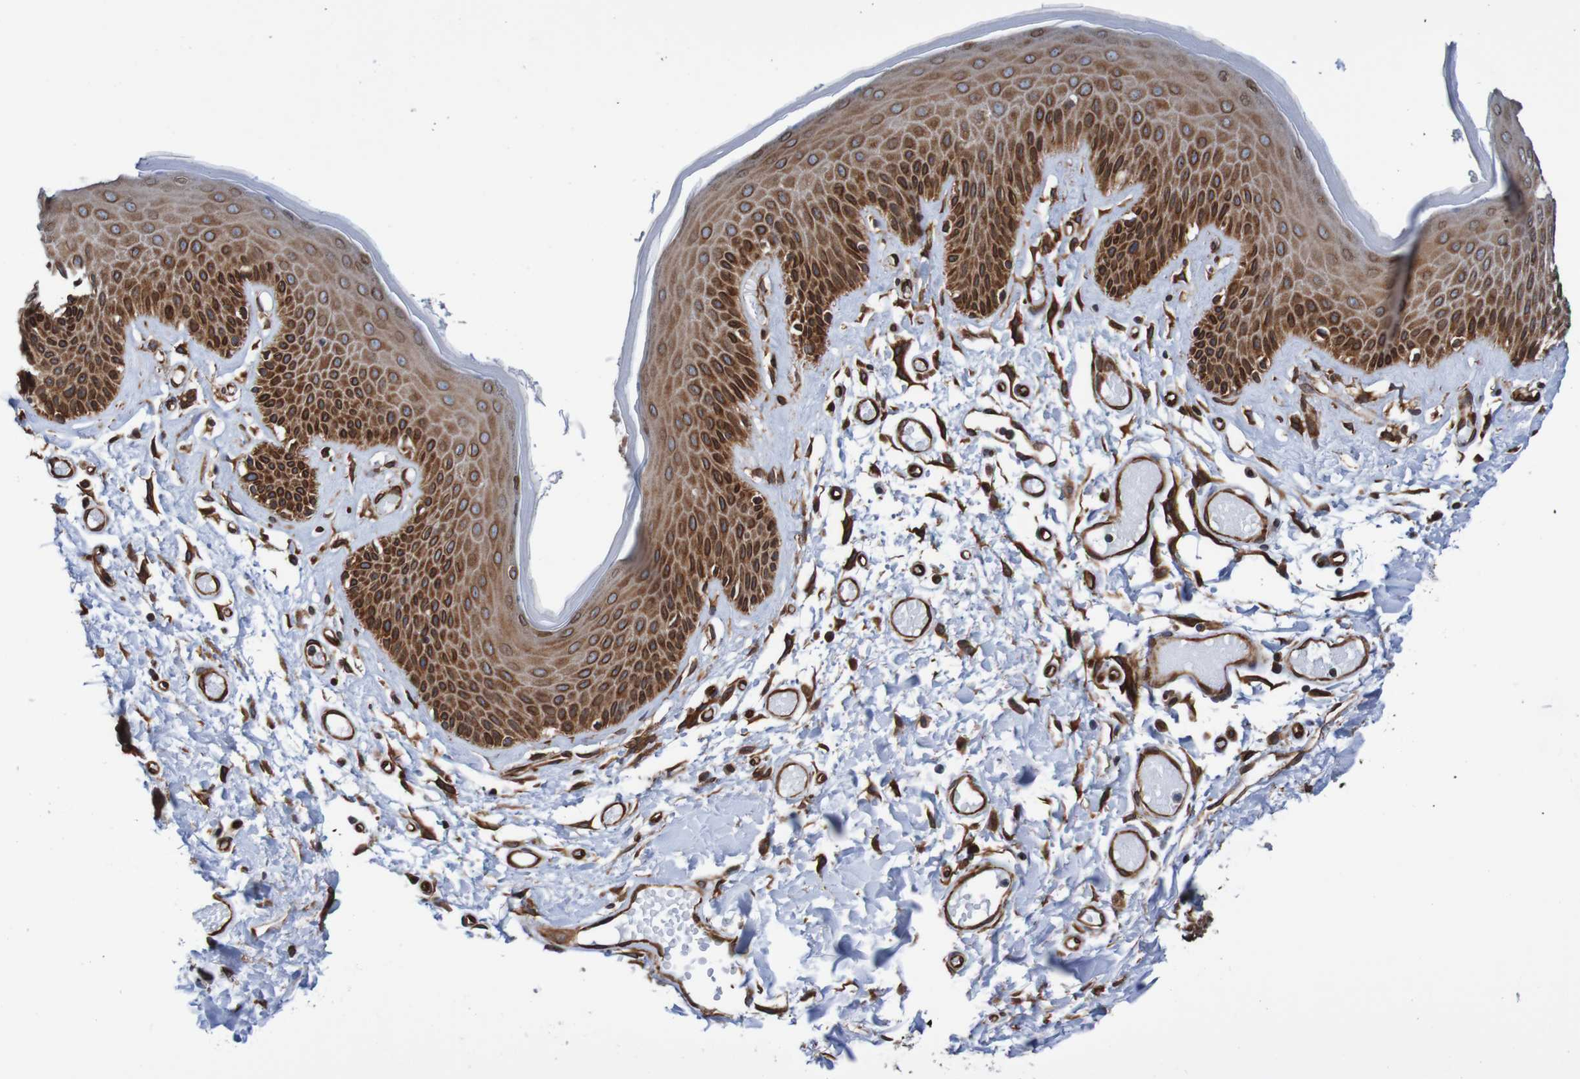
{"staining": {"intensity": "strong", "quantity": ">75%", "location": "cytoplasmic/membranous,nuclear"}, "tissue": "skin", "cell_type": "Epidermal cells", "image_type": "normal", "snomed": [{"axis": "morphology", "description": "Normal tissue, NOS"}, {"axis": "topography", "description": "Vulva"}], "caption": "High-magnification brightfield microscopy of benign skin stained with DAB (brown) and counterstained with hematoxylin (blue). epidermal cells exhibit strong cytoplasmic/membranous,nuclear expression is seen in approximately>75% of cells.", "gene": "TMEM109", "patient": {"sex": "female", "age": 73}}